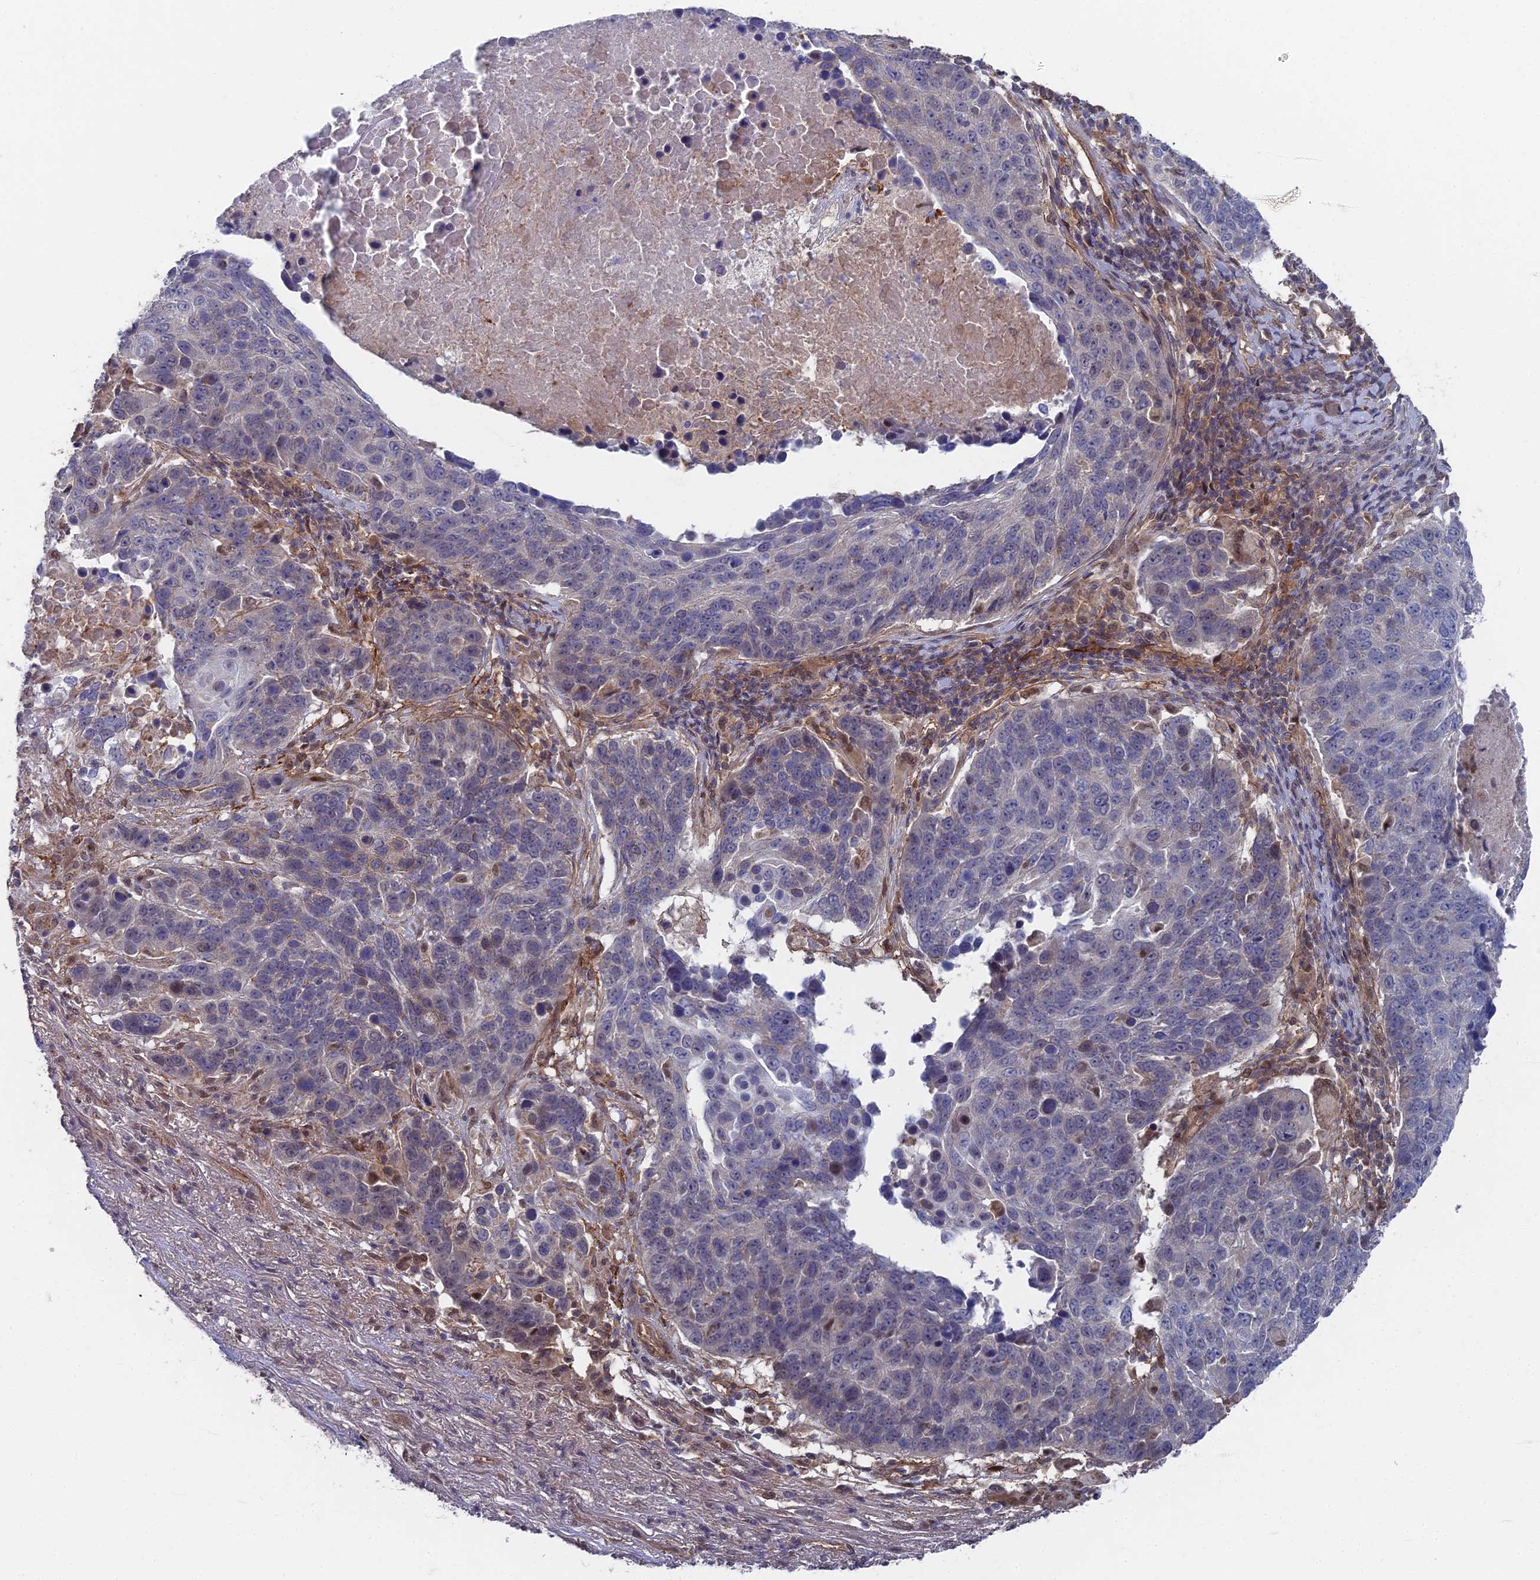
{"staining": {"intensity": "negative", "quantity": "none", "location": "none"}, "tissue": "lung cancer", "cell_type": "Tumor cells", "image_type": "cancer", "snomed": [{"axis": "morphology", "description": "Normal tissue, NOS"}, {"axis": "morphology", "description": "Squamous cell carcinoma, NOS"}, {"axis": "topography", "description": "Lymph node"}, {"axis": "topography", "description": "Lung"}], "caption": "Tumor cells are negative for brown protein staining in lung cancer (squamous cell carcinoma). (DAB (3,3'-diaminobenzidine) immunohistochemistry (IHC), high magnification).", "gene": "UNC5D", "patient": {"sex": "male", "age": 66}}